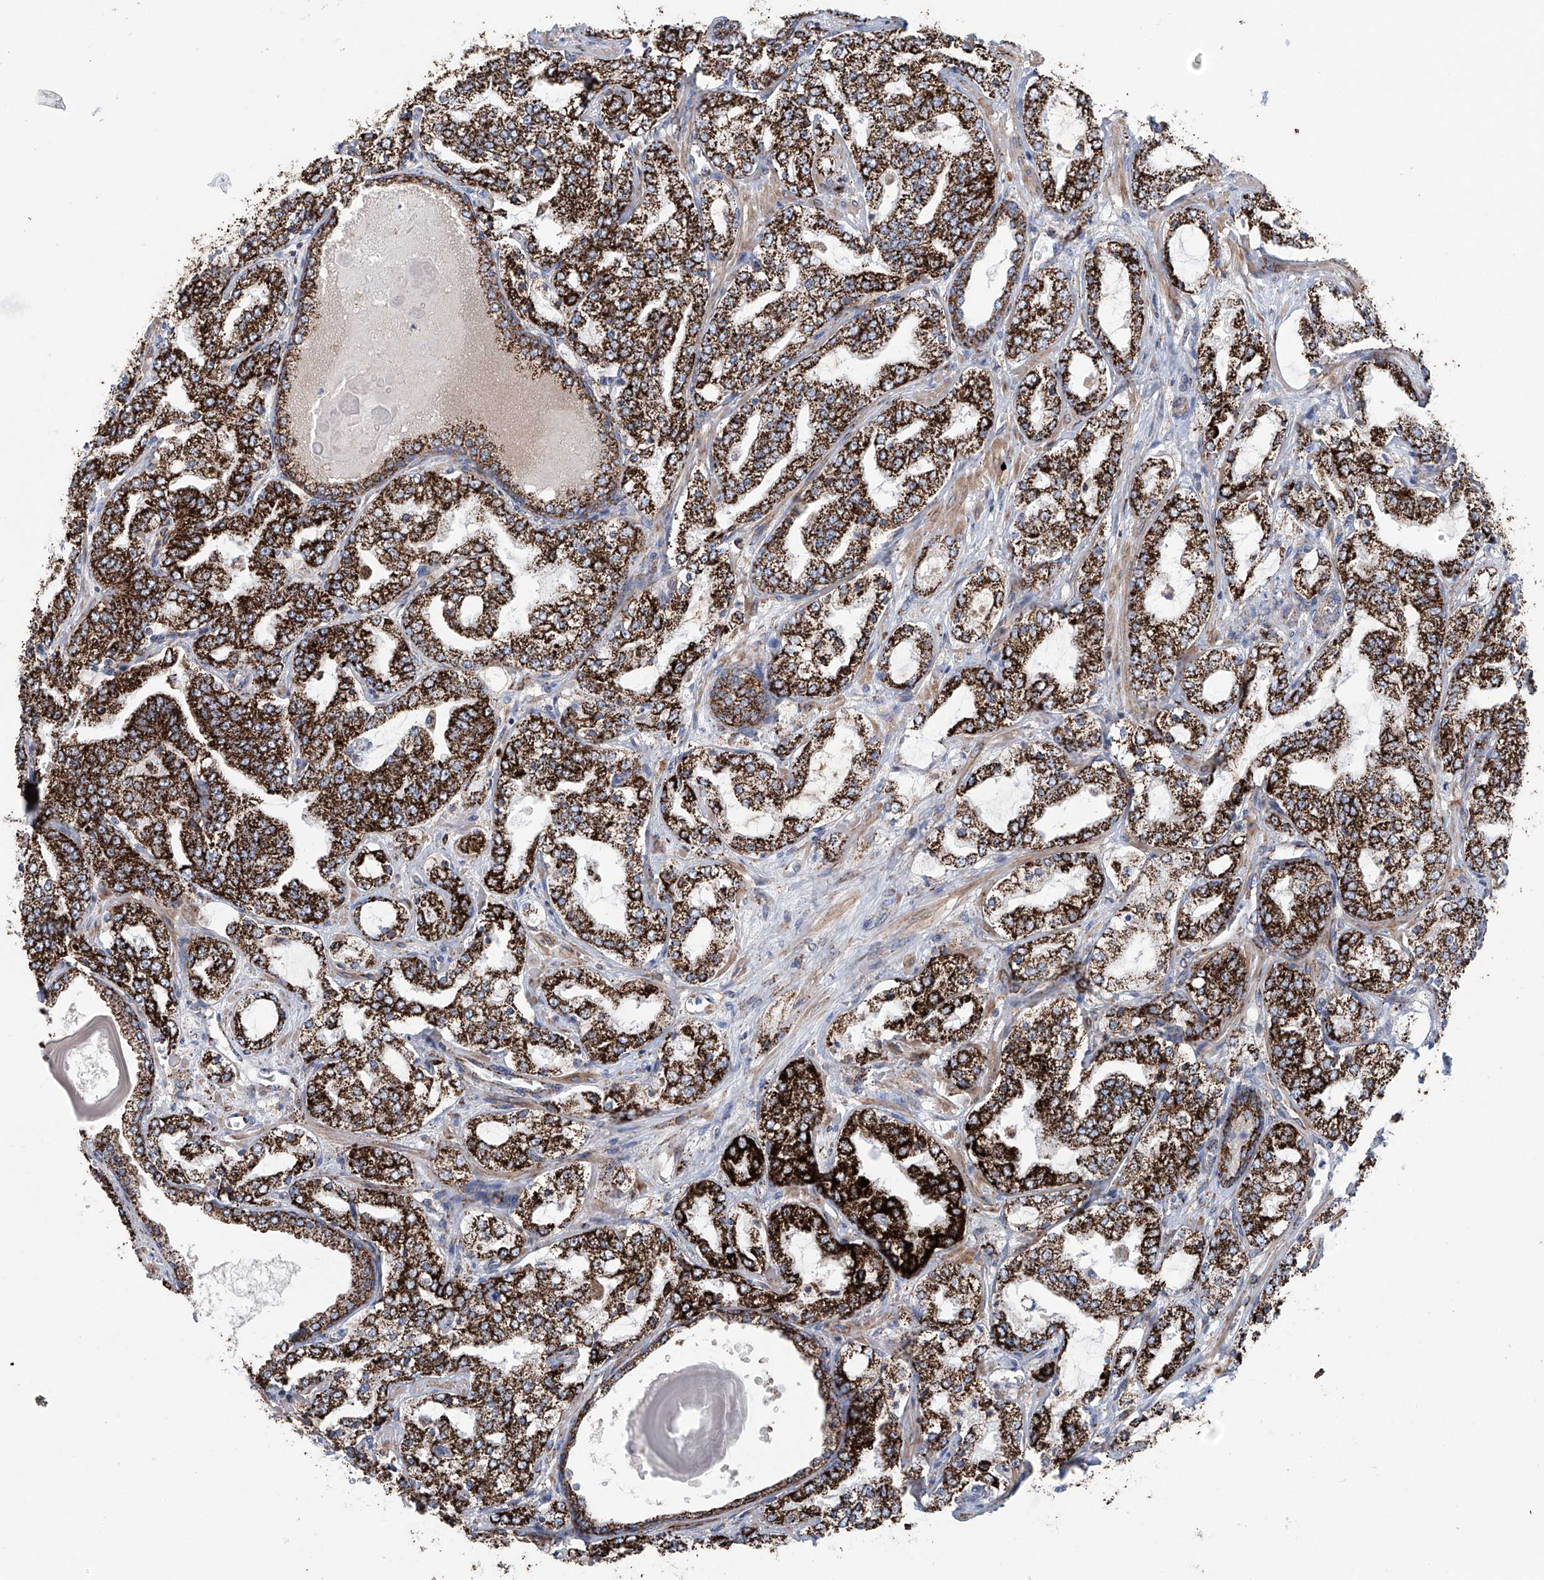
{"staining": {"intensity": "strong", "quantity": ">75%", "location": "cytoplasmic/membranous"}, "tissue": "prostate cancer", "cell_type": "Tumor cells", "image_type": "cancer", "snomed": [{"axis": "morphology", "description": "Adenocarcinoma, High grade"}, {"axis": "topography", "description": "Prostate"}], "caption": "This histopathology image demonstrates immunohistochemistry staining of human prostate cancer (high-grade adenocarcinoma), with high strong cytoplasmic/membranous expression in approximately >75% of tumor cells.", "gene": "ALDH6A1", "patient": {"sex": "male", "age": 64}}